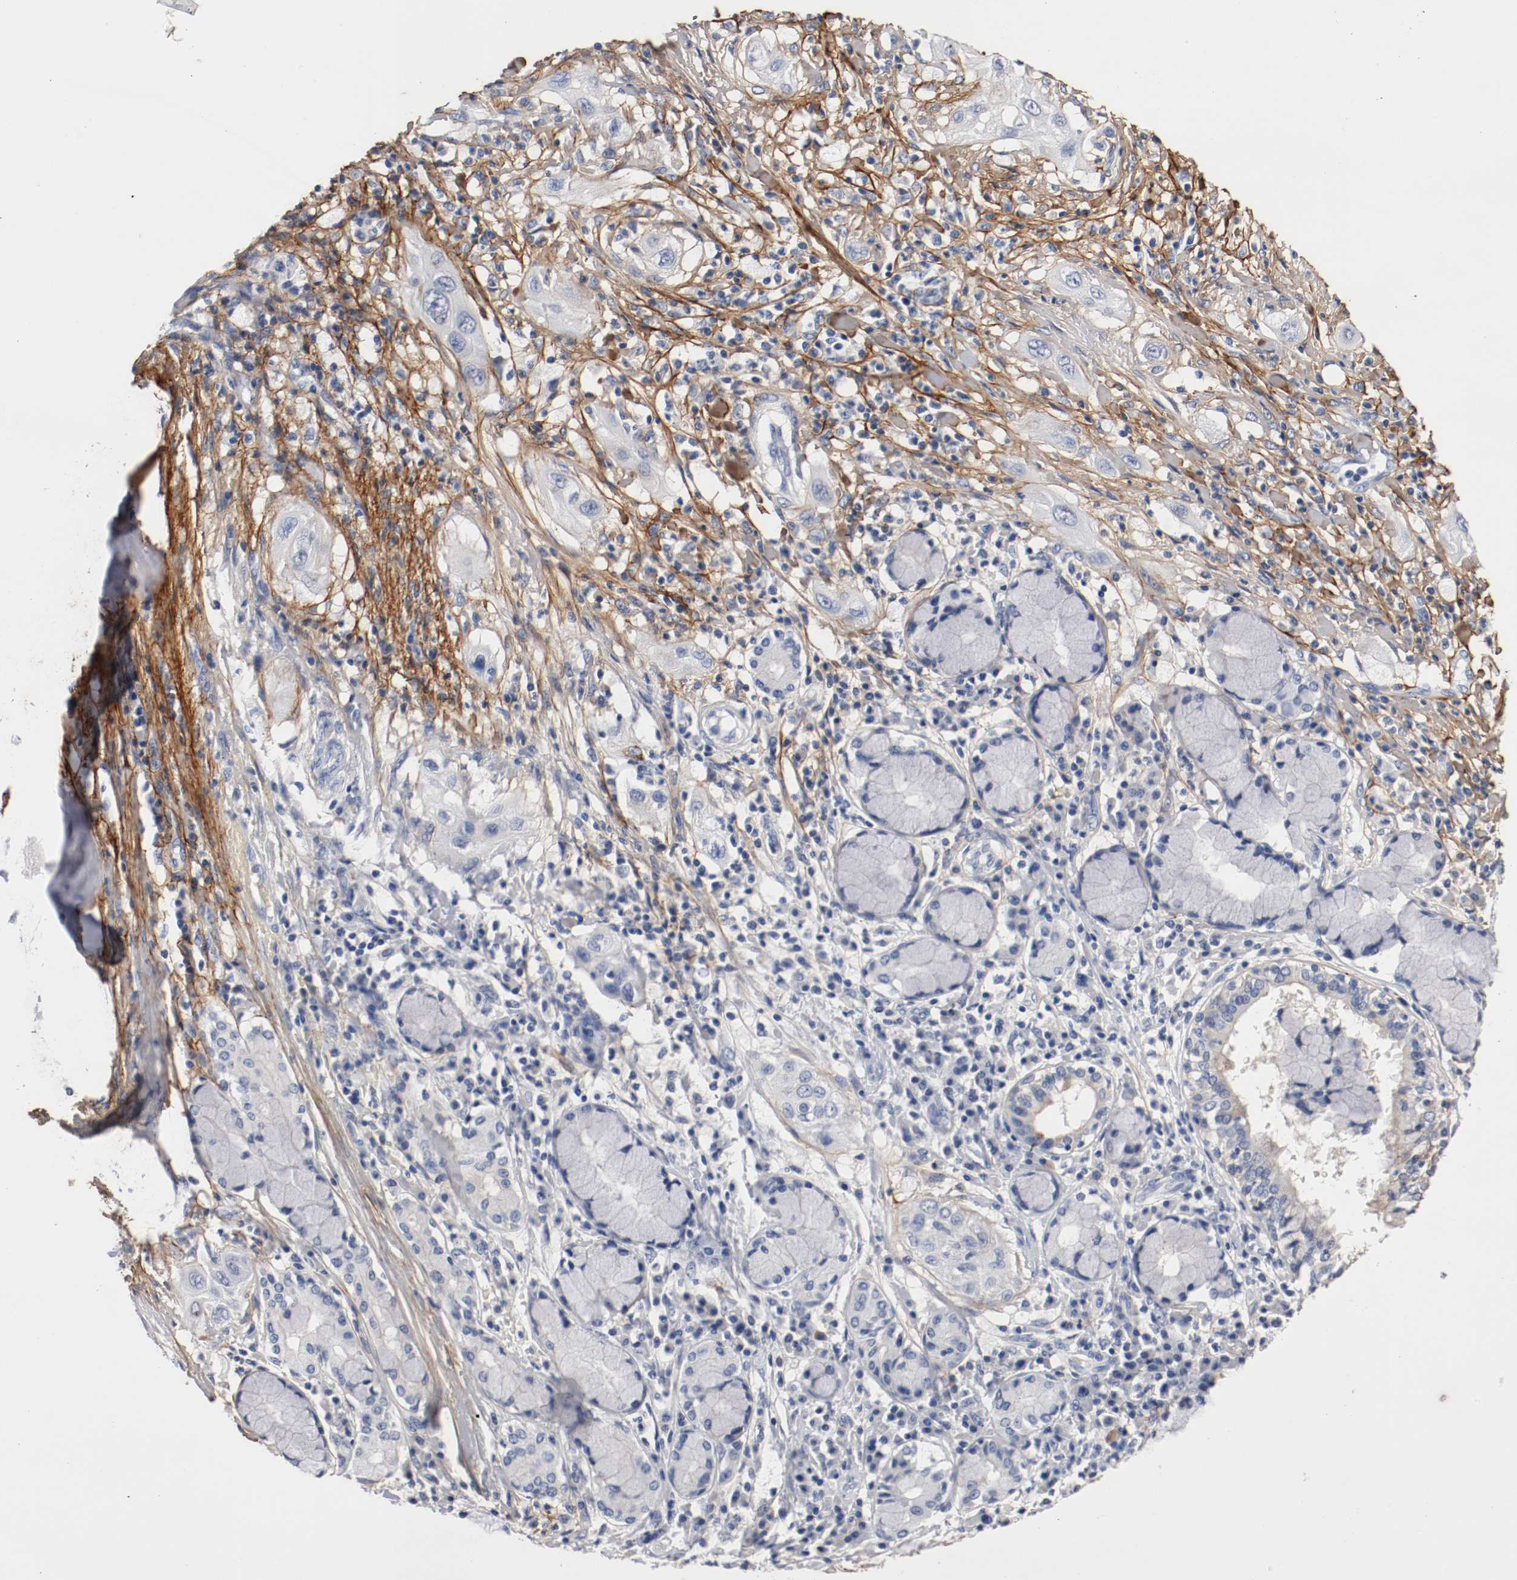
{"staining": {"intensity": "negative", "quantity": "none", "location": "none"}, "tissue": "lung cancer", "cell_type": "Tumor cells", "image_type": "cancer", "snomed": [{"axis": "morphology", "description": "Squamous cell carcinoma, NOS"}, {"axis": "topography", "description": "Lung"}], "caption": "Image shows no significant protein staining in tumor cells of lung cancer.", "gene": "TNC", "patient": {"sex": "female", "age": 47}}